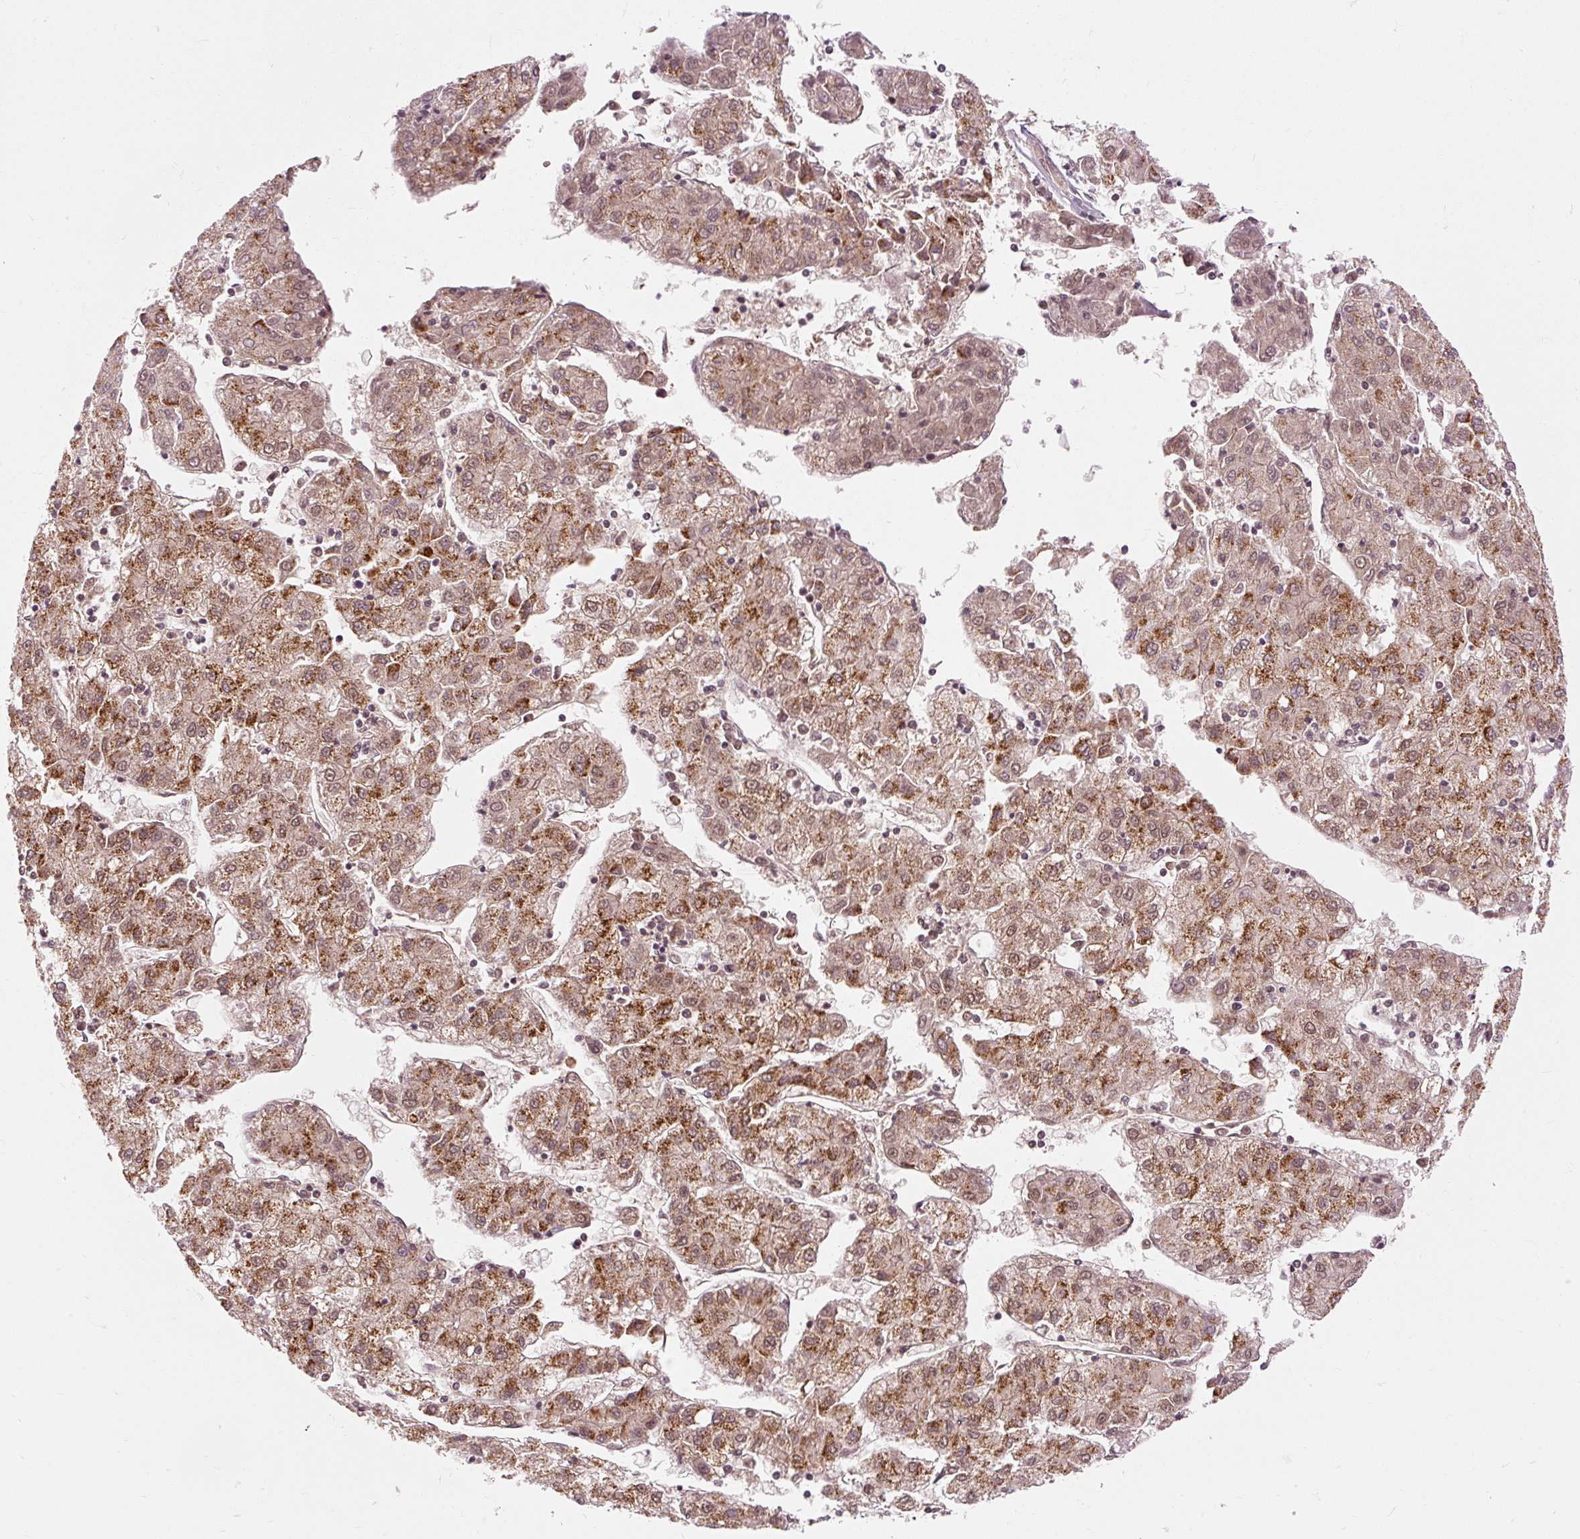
{"staining": {"intensity": "strong", "quantity": ">75%", "location": "cytoplasmic/membranous,nuclear"}, "tissue": "liver cancer", "cell_type": "Tumor cells", "image_type": "cancer", "snomed": [{"axis": "morphology", "description": "Carcinoma, Hepatocellular, NOS"}, {"axis": "topography", "description": "Liver"}], "caption": "Liver cancer stained with DAB (3,3'-diaminobenzidine) immunohistochemistry (IHC) demonstrates high levels of strong cytoplasmic/membranous and nuclear positivity in approximately >75% of tumor cells.", "gene": "CSTF1", "patient": {"sex": "male", "age": 72}}